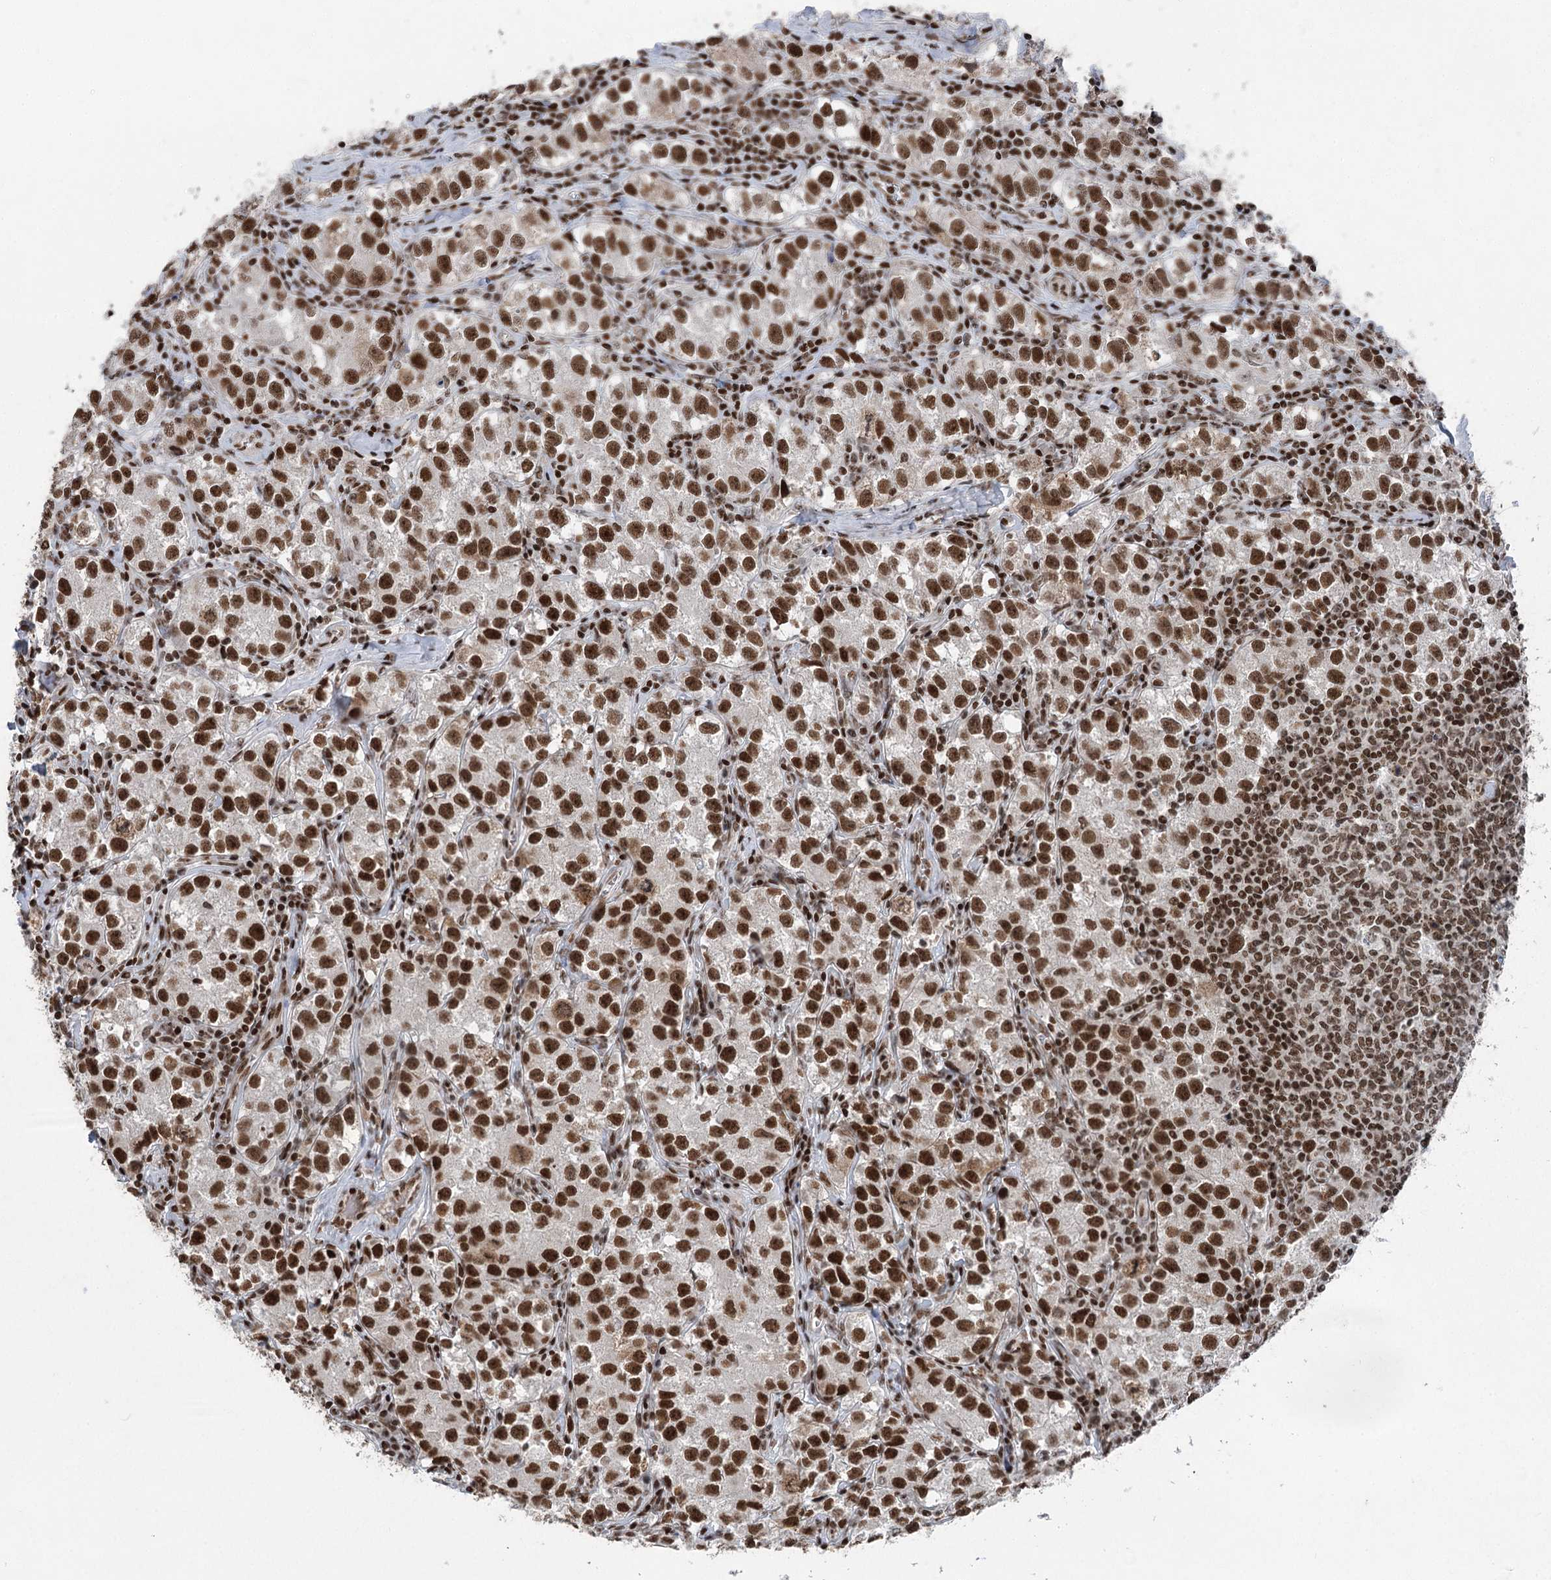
{"staining": {"intensity": "strong", "quantity": ">75%", "location": "nuclear"}, "tissue": "testis cancer", "cell_type": "Tumor cells", "image_type": "cancer", "snomed": [{"axis": "morphology", "description": "Seminoma, NOS"}, {"axis": "morphology", "description": "Carcinoma, Embryonal, NOS"}, {"axis": "topography", "description": "Testis"}], "caption": "Seminoma (testis) stained for a protein displays strong nuclear positivity in tumor cells. The protein of interest is stained brown, and the nuclei are stained in blue (DAB (3,3'-diaminobenzidine) IHC with brightfield microscopy, high magnification).", "gene": "CGGBP1", "patient": {"sex": "male", "age": 43}}